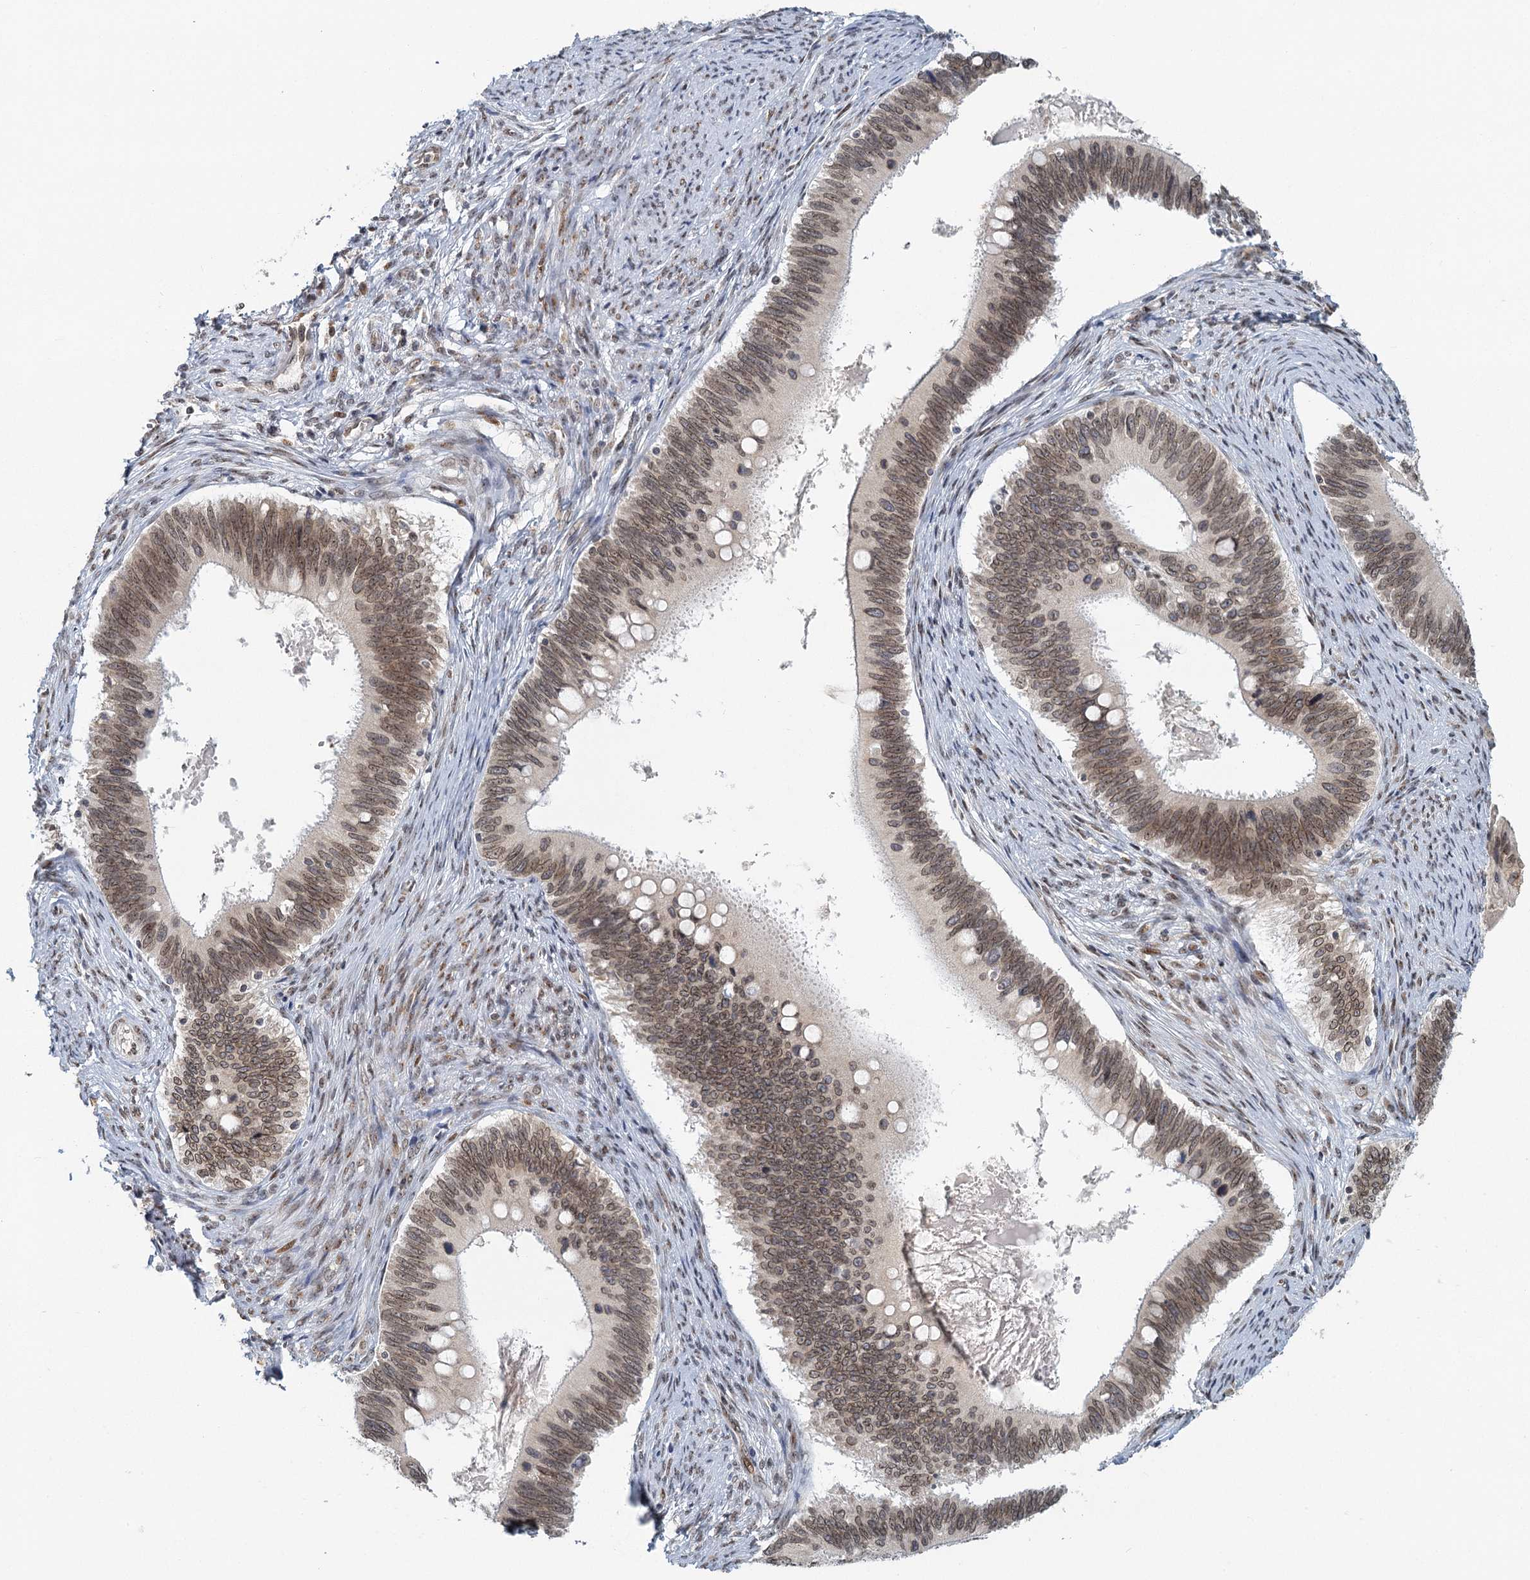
{"staining": {"intensity": "moderate", "quantity": ">75%", "location": "nuclear"}, "tissue": "cervical cancer", "cell_type": "Tumor cells", "image_type": "cancer", "snomed": [{"axis": "morphology", "description": "Adenocarcinoma, NOS"}, {"axis": "topography", "description": "Cervix"}], "caption": "Immunohistochemistry (IHC) (DAB (3,3'-diaminobenzidine)) staining of human cervical cancer (adenocarcinoma) displays moderate nuclear protein positivity in approximately >75% of tumor cells.", "gene": "TREX1", "patient": {"sex": "female", "age": 42}}